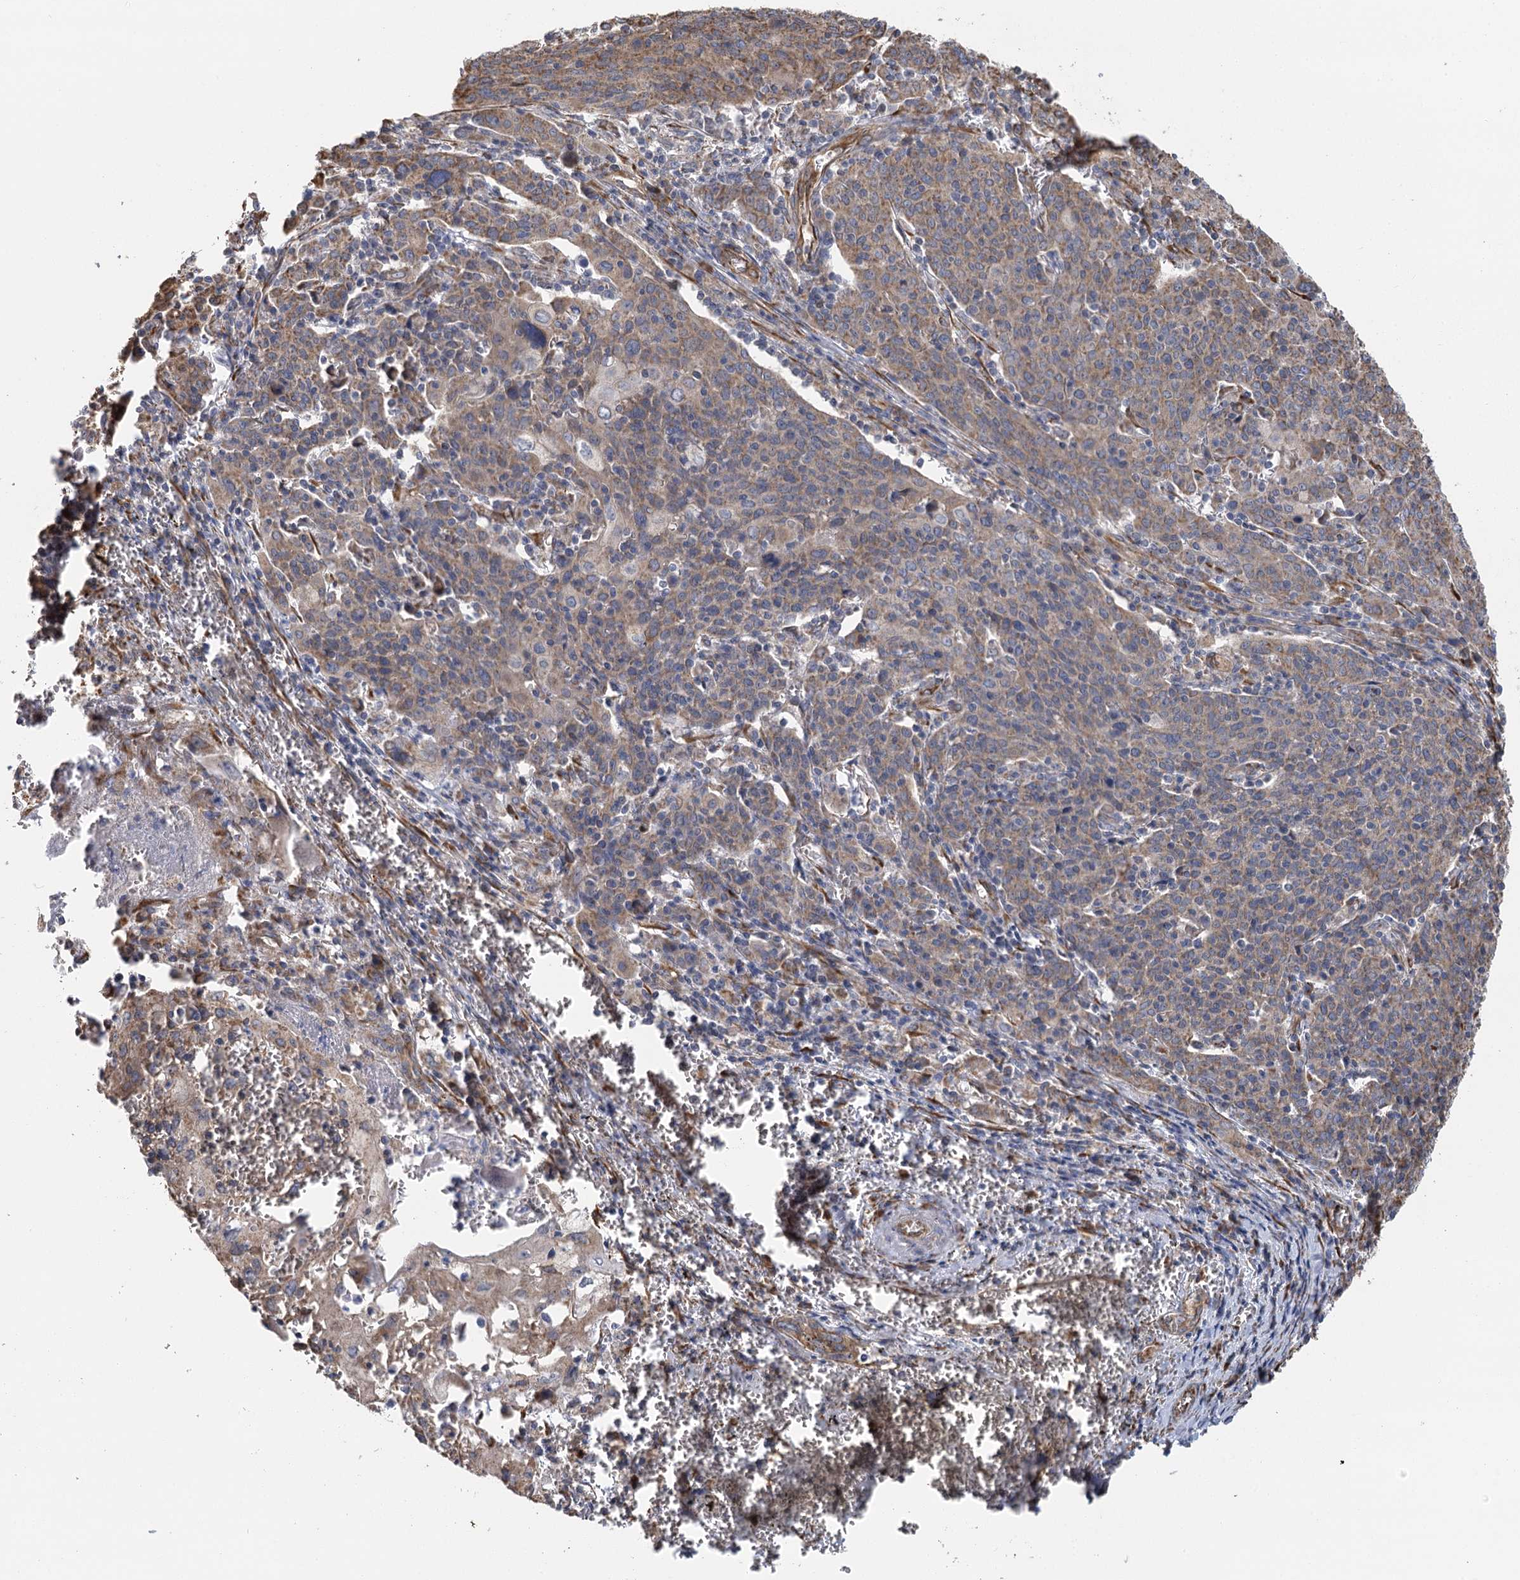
{"staining": {"intensity": "weak", "quantity": ">75%", "location": "cytoplasmic/membranous"}, "tissue": "cervical cancer", "cell_type": "Tumor cells", "image_type": "cancer", "snomed": [{"axis": "morphology", "description": "Squamous cell carcinoma, NOS"}, {"axis": "topography", "description": "Cervix"}], "caption": "Protein analysis of cervical cancer (squamous cell carcinoma) tissue displays weak cytoplasmic/membranous expression in about >75% of tumor cells.", "gene": "IL11RA", "patient": {"sex": "female", "age": 67}}